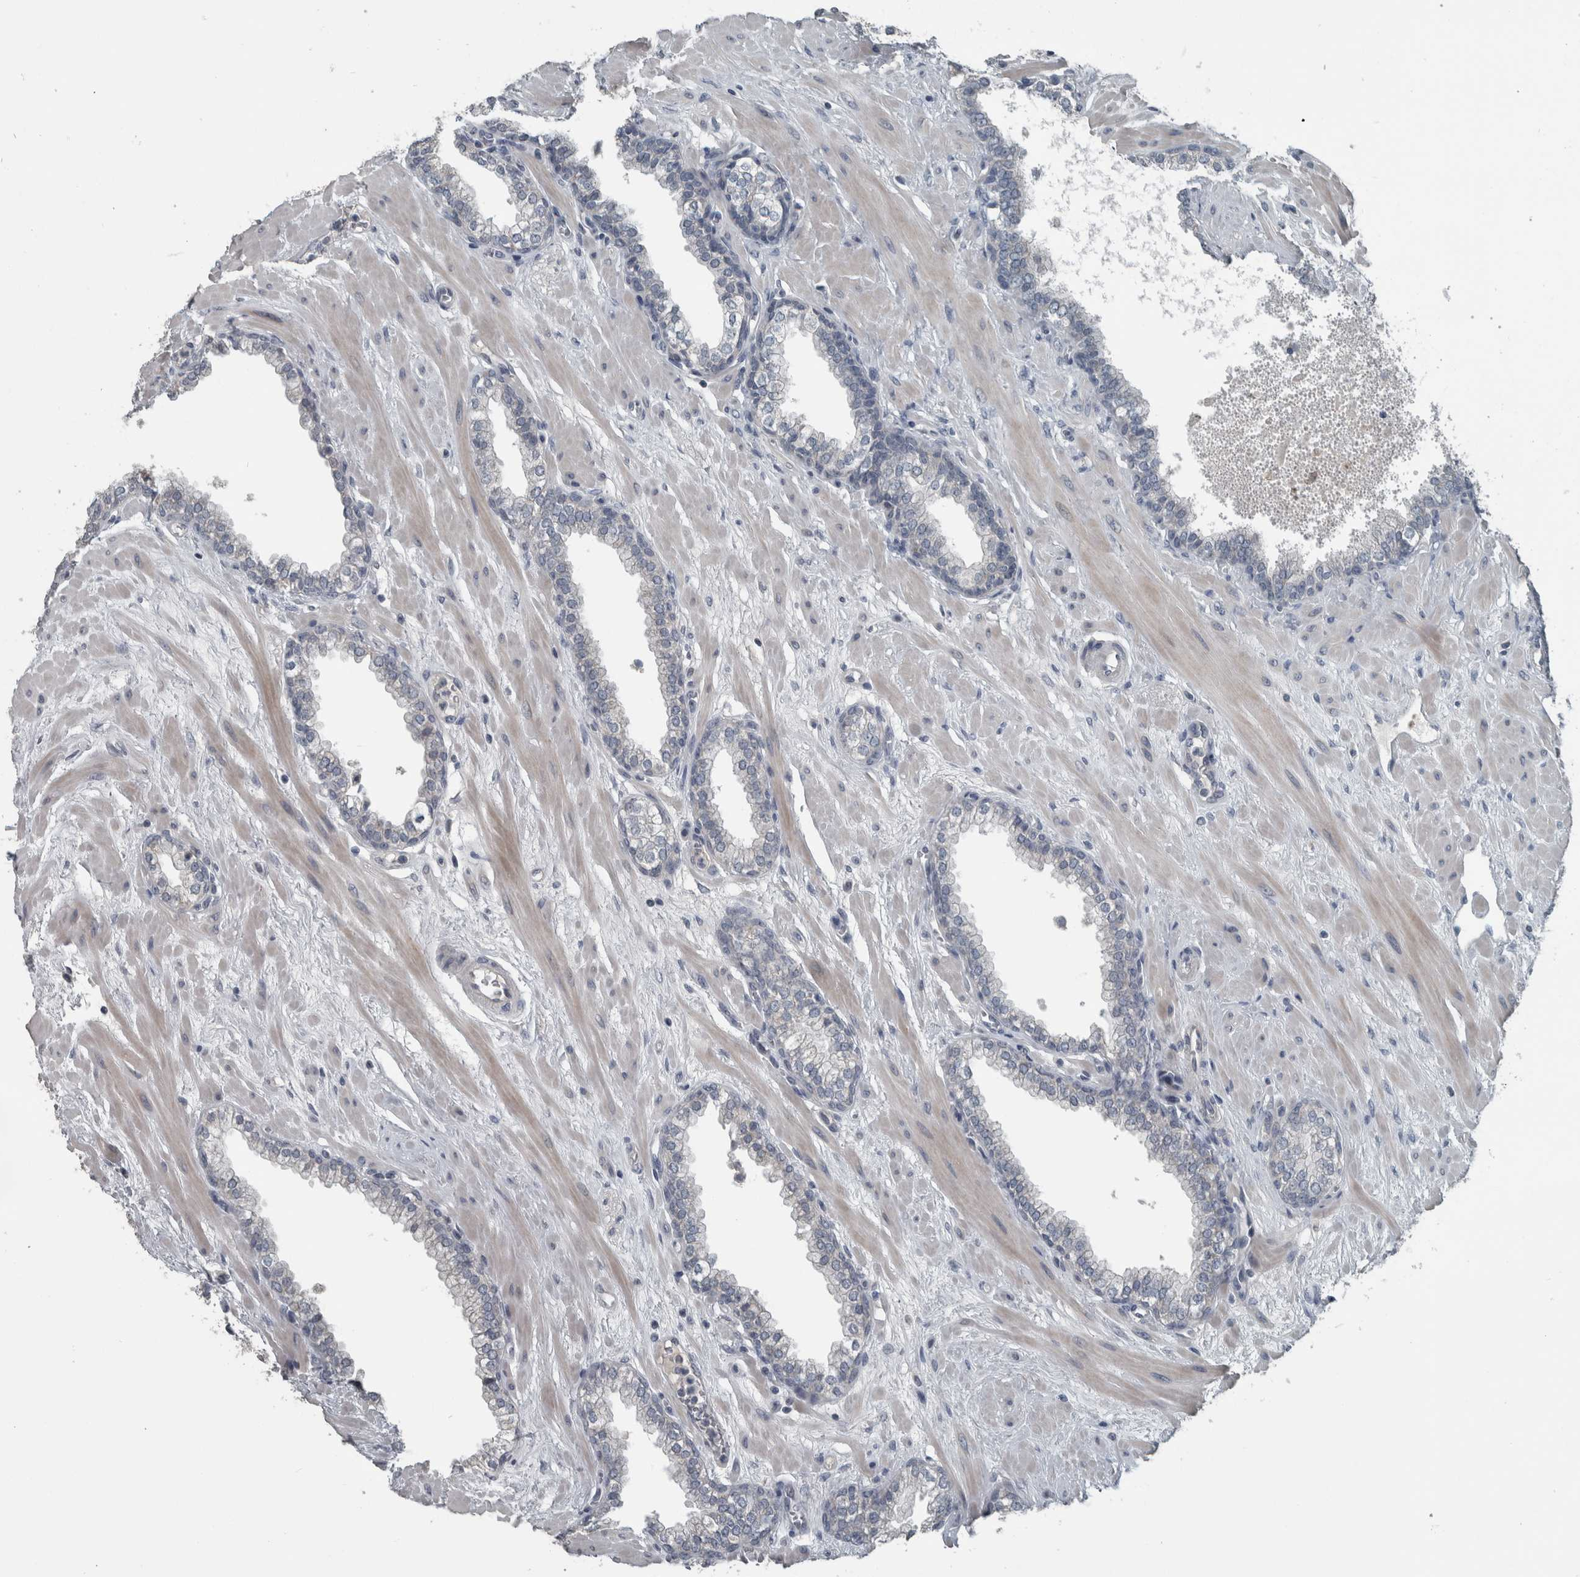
{"staining": {"intensity": "negative", "quantity": "none", "location": "none"}, "tissue": "prostate", "cell_type": "Glandular cells", "image_type": "normal", "snomed": [{"axis": "morphology", "description": "Normal tissue, NOS"}, {"axis": "morphology", "description": "Urothelial carcinoma, Low grade"}, {"axis": "topography", "description": "Urinary bladder"}, {"axis": "topography", "description": "Prostate"}], "caption": "Immunohistochemical staining of unremarkable prostate demonstrates no significant staining in glandular cells.", "gene": "KRT20", "patient": {"sex": "male", "age": 60}}